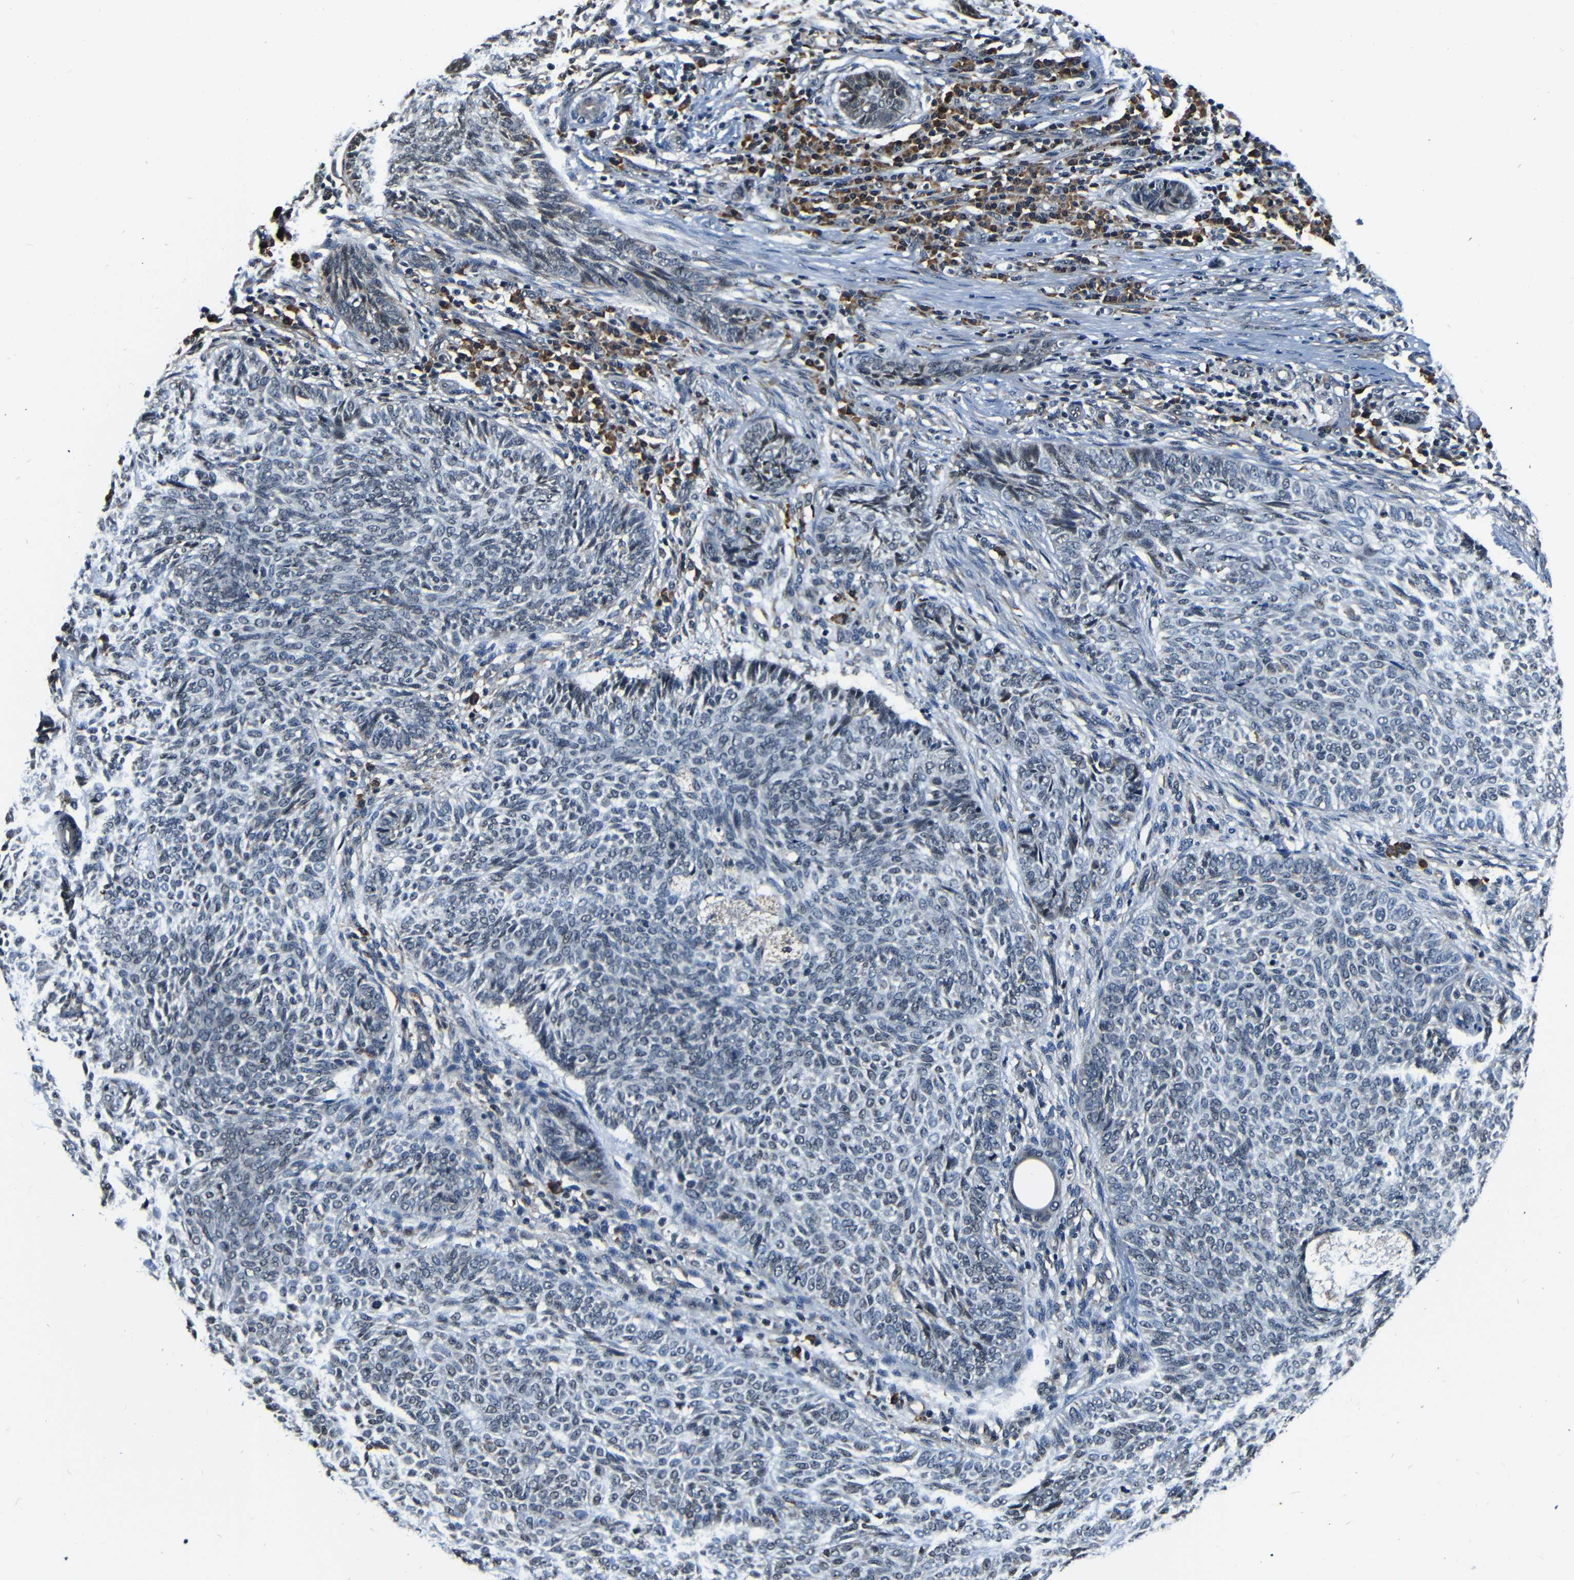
{"staining": {"intensity": "negative", "quantity": "none", "location": "none"}, "tissue": "skin cancer", "cell_type": "Tumor cells", "image_type": "cancer", "snomed": [{"axis": "morphology", "description": "Basal cell carcinoma"}, {"axis": "topography", "description": "Skin"}], "caption": "Photomicrograph shows no significant protein positivity in tumor cells of skin cancer.", "gene": "NCBP3", "patient": {"sex": "male", "age": 87}}